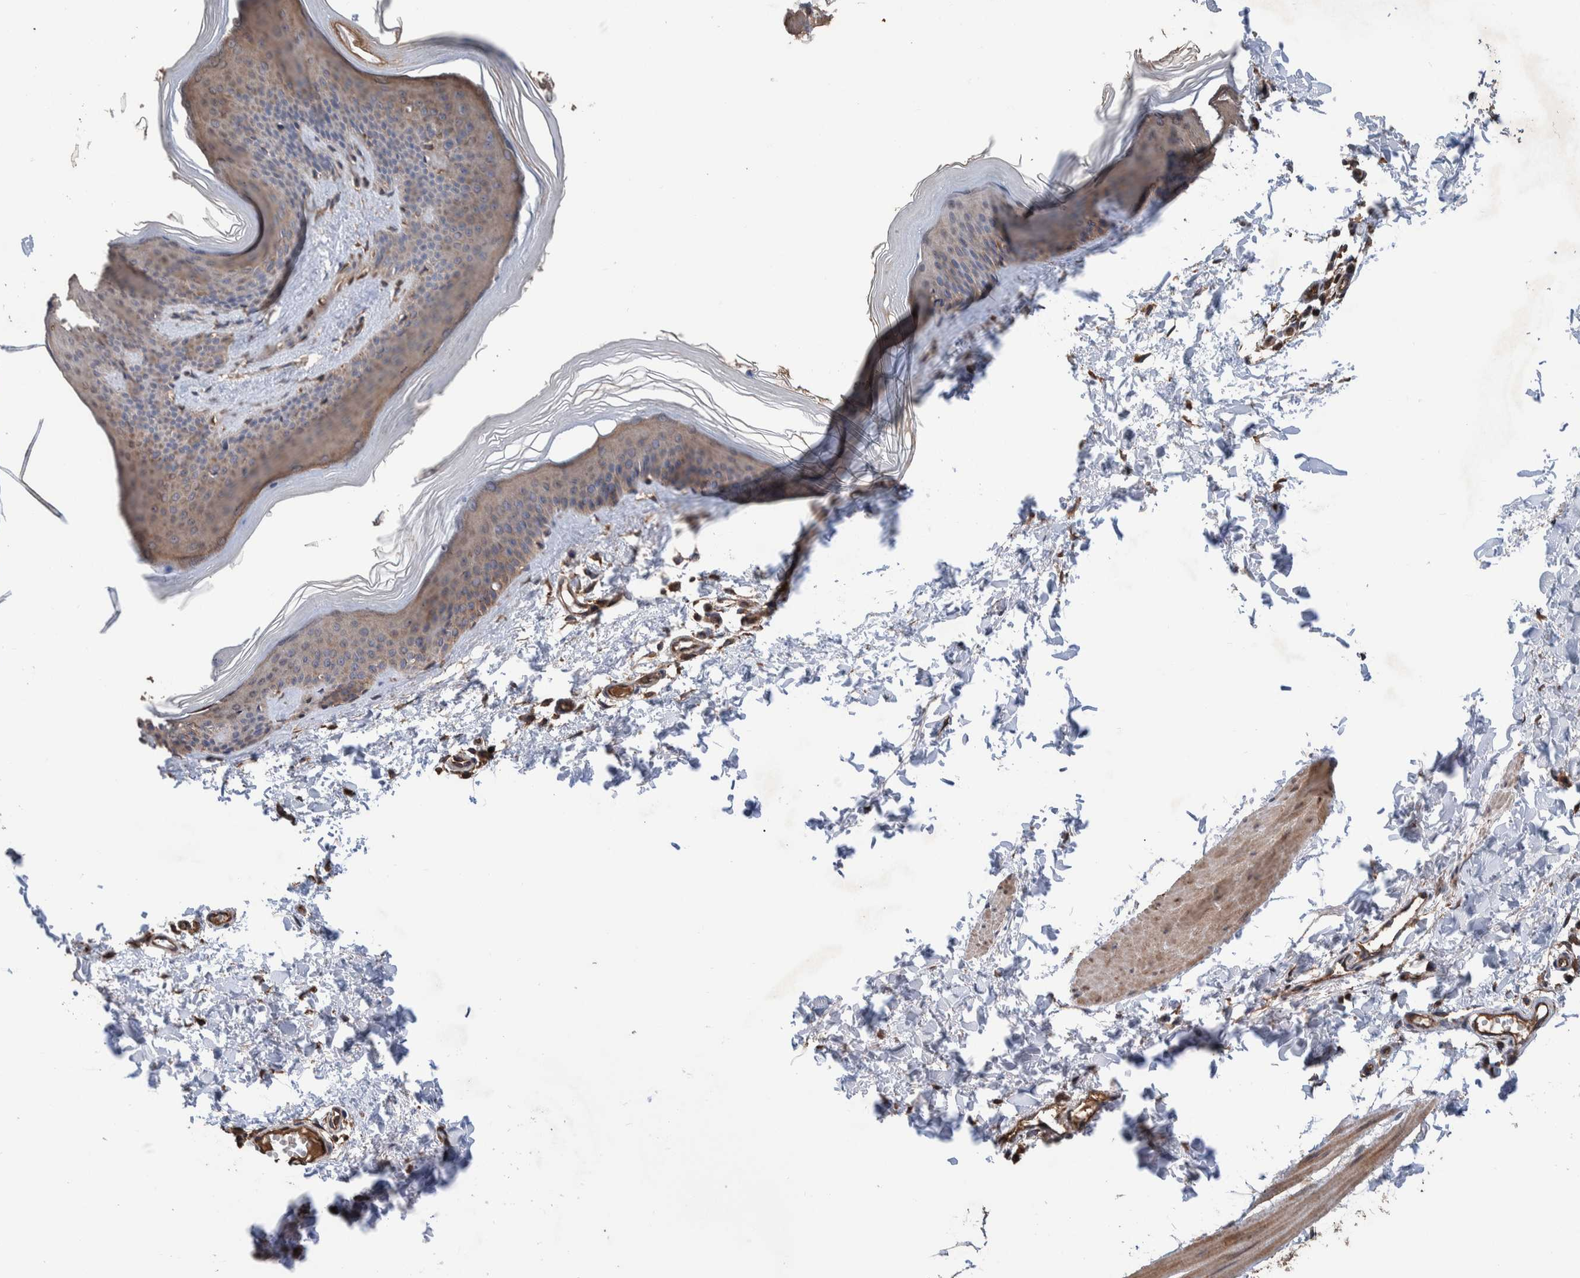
{"staining": {"intensity": "moderate", "quantity": ">75%", "location": "cytoplasmic/membranous"}, "tissue": "skin", "cell_type": "Fibroblasts", "image_type": "normal", "snomed": [{"axis": "morphology", "description": "Normal tissue, NOS"}, {"axis": "topography", "description": "Skin"}], "caption": "Immunohistochemistry (IHC) of unremarkable human skin reveals medium levels of moderate cytoplasmic/membranous positivity in about >75% of fibroblasts.", "gene": "ENSG00000251537", "patient": {"sex": "female", "age": 27}}